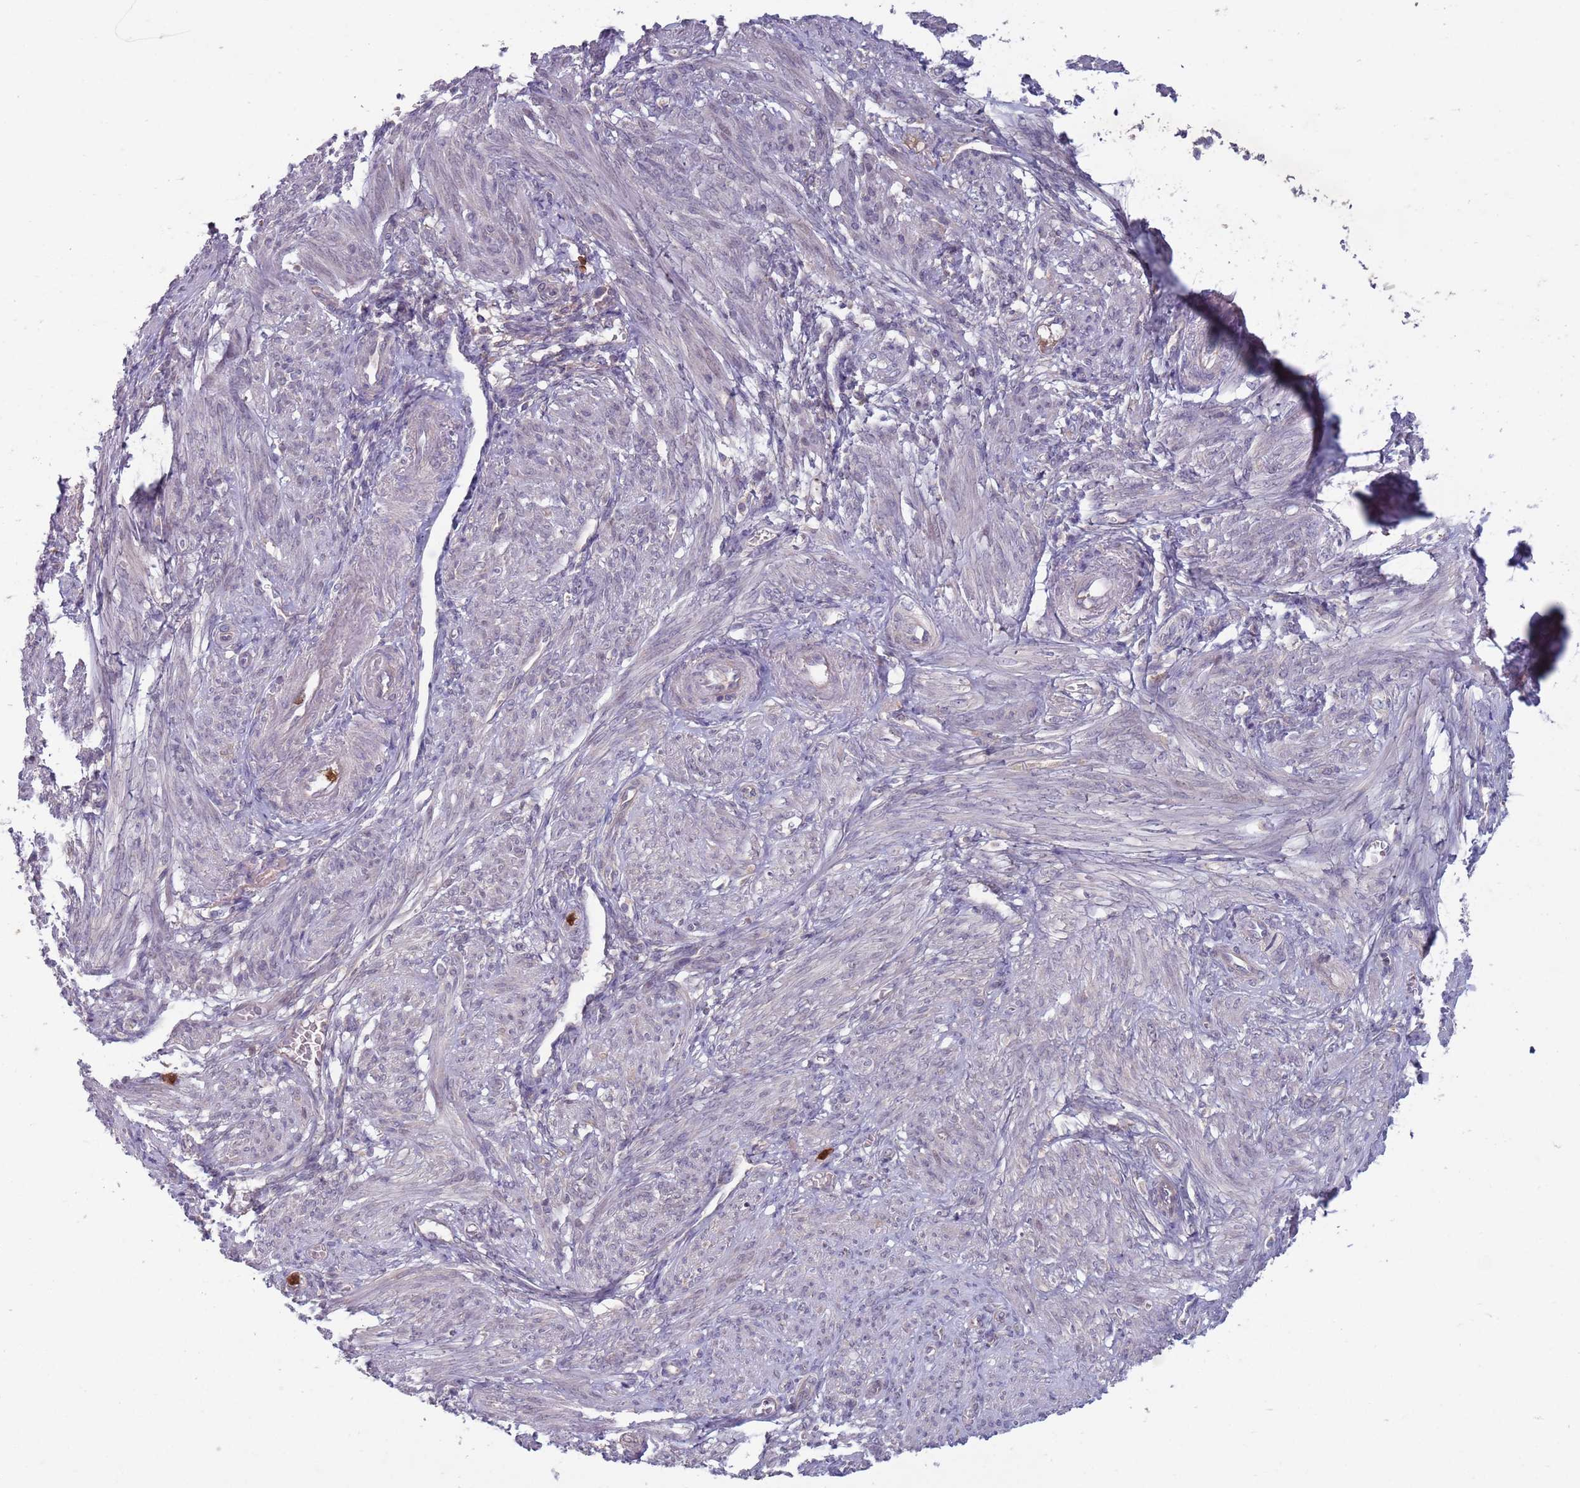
{"staining": {"intensity": "negative", "quantity": "none", "location": "none"}, "tissue": "smooth muscle", "cell_type": "Smooth muscle cells", "image_type": "normal", "snomed": [{"axis": "morphology", "description": "Normal tissue, NOS"}, {"axis": "topography", "description": "Smooth muscle"}], "caption": "DAB (3,3'-diaminobenzidine) immunohistochemical staining of benign smooth muscle exhibits no significant staining in smooth muscle cells.", "gene": "TYW1B", "patient": {"sex": "female", "age": 39}}